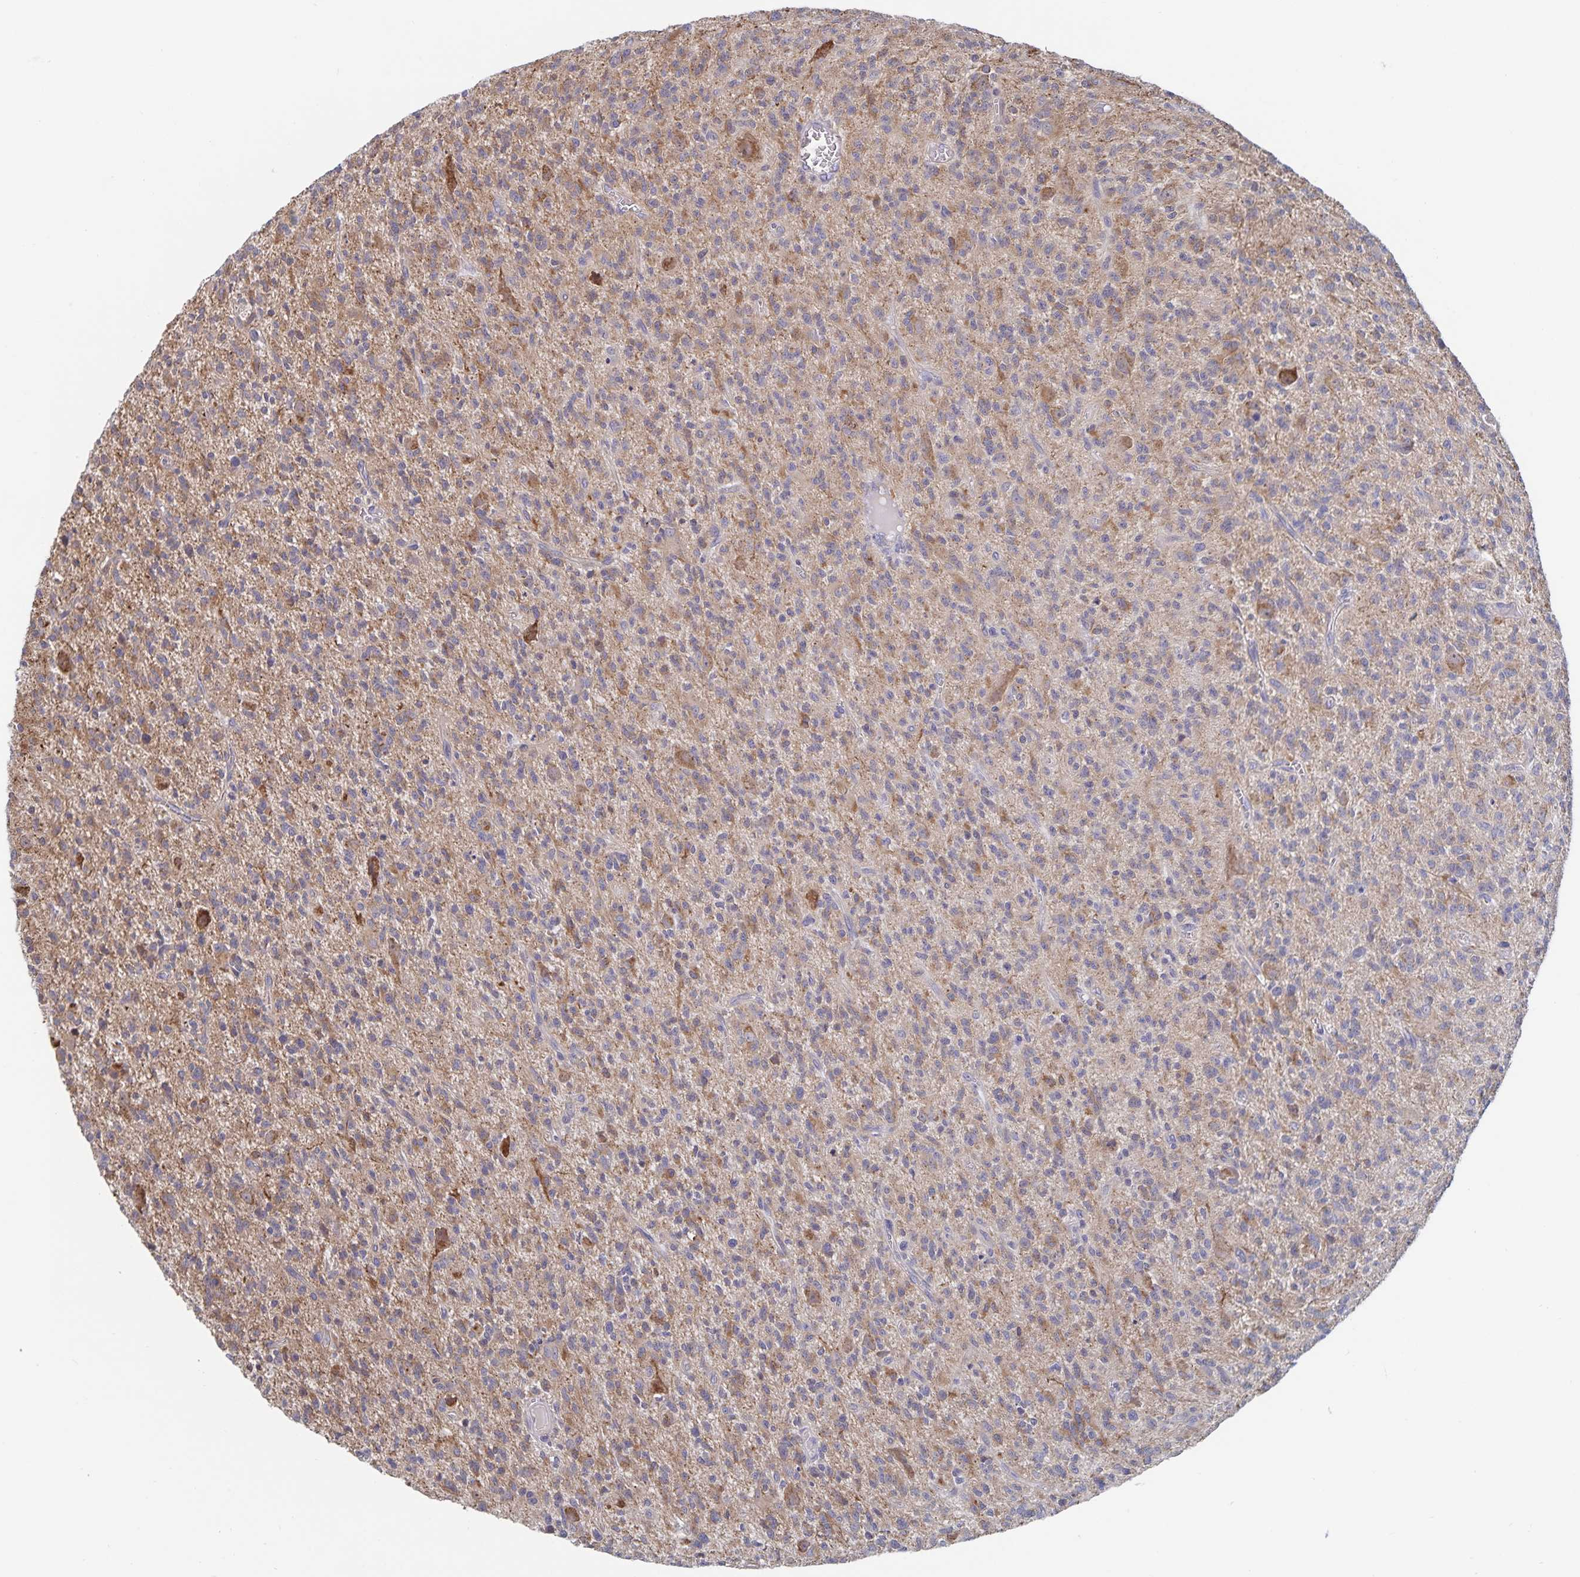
{"staining": {"intensity": "weak", "quantity": "<25%", "location": "cytoplasmic/membranous"}, "tissue": "glioma", "cell_type": "Tumor cells", "image_type": "cancer", "snomed": [{"axis": "morphology", "description": "Glioma, malignant, Low grade"}, {"axis": "topography", "description": "Brain"}], "caption": "Human low-grade glioma (malignant) stained for a protein using immunohistochemistry demonstrates no expression in tumor cells.", "gene": "ACACA", "patient": {"sex": "male", "age": 64}}